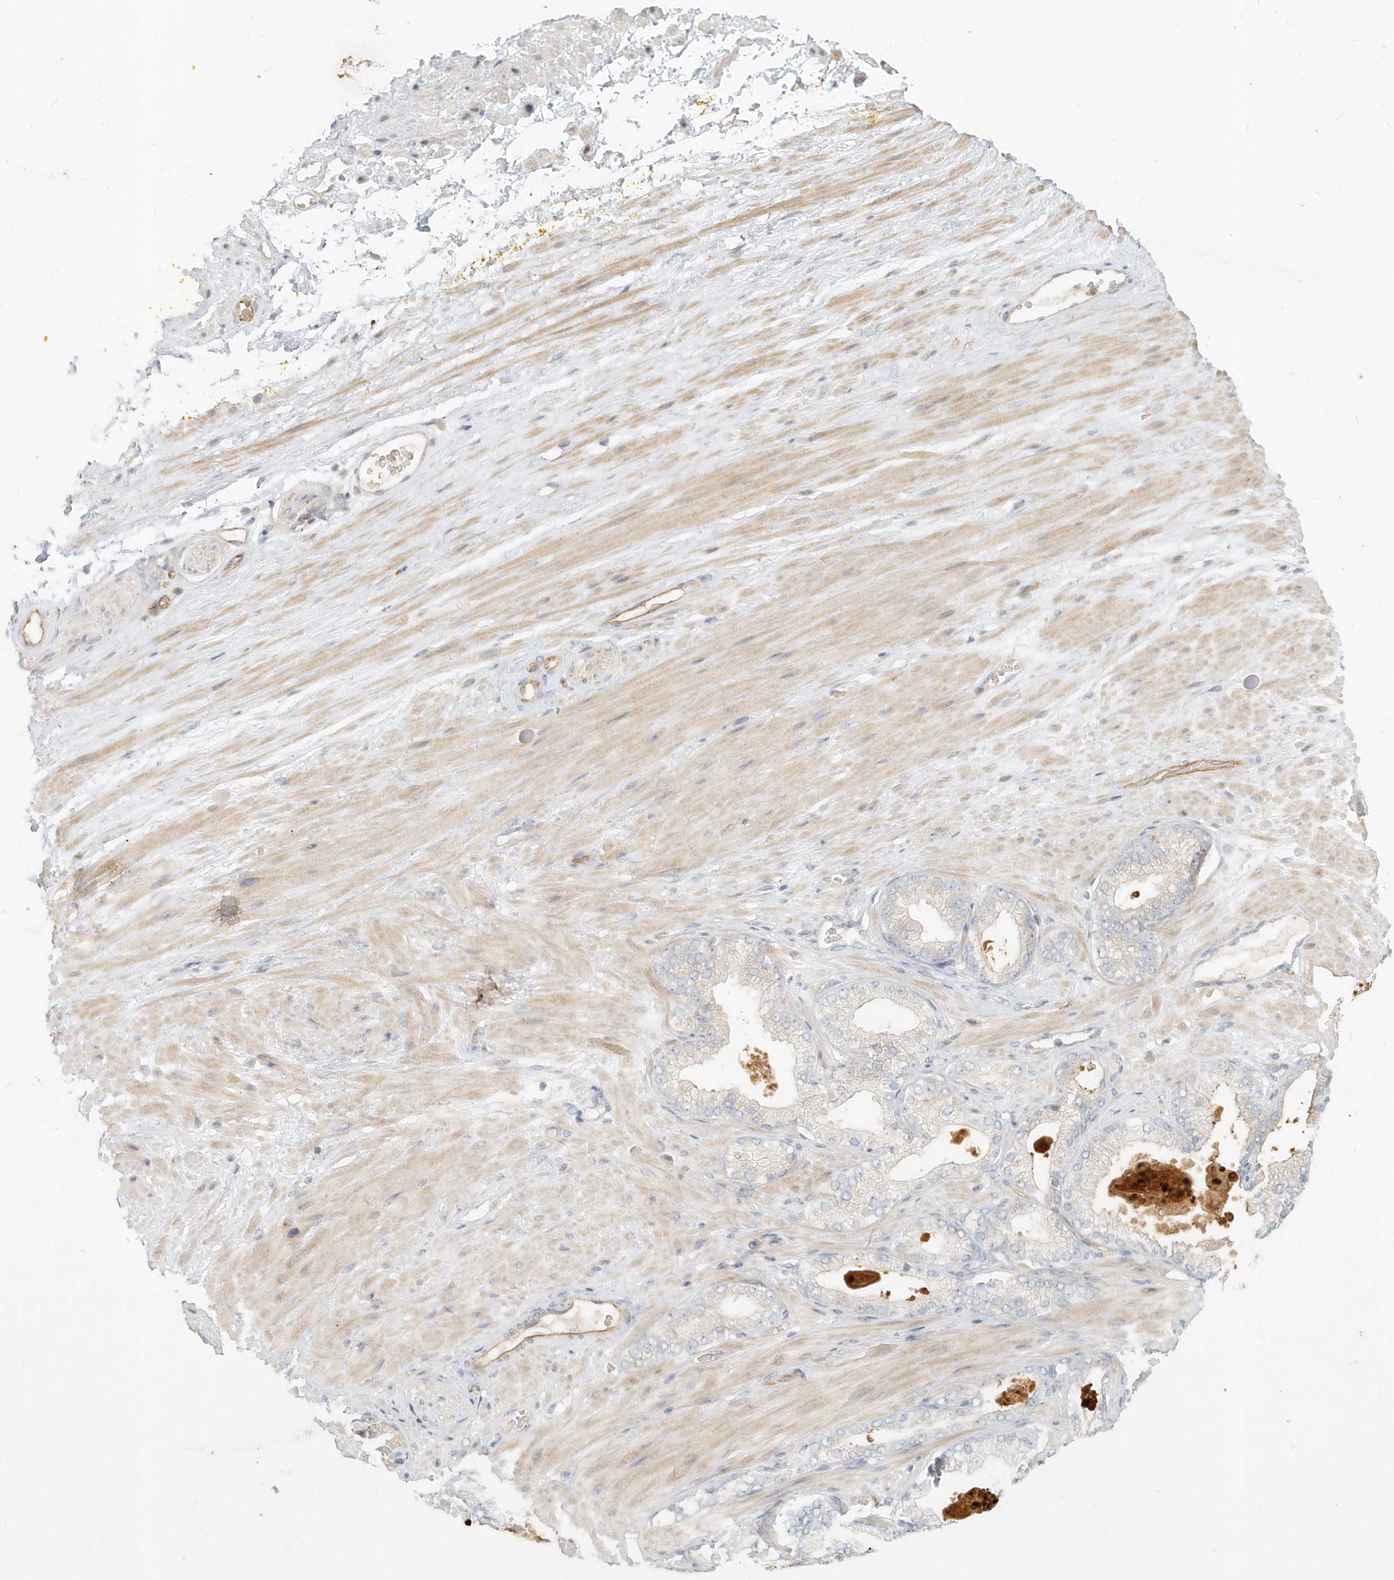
{"staining": {"intensity": "weak", "quantity": "25%-75%", "location": "cytoplasmic/membranous"}, "tissue": "adipose tissue", "cell_type": "Adipocytes", "image_type": "normal", "snomed": [{"axis": "morphology", "description": "Normal tissue, NOS"}, {"axis": "morphology", "description": "Adenocarcinoma, Low grade"}, {"axis": "topography", "description": "Prostate"}, {"axis": "topography", "description": "Peripheral nerve tissue"}], "caption": "Unremarkable adipose tissue reveals weak cytoplasmic/membranous positivity in about 25%-75% of adipocytes.", "gene": "NAPB", "patient": {"sex": "male", "age": 63}}